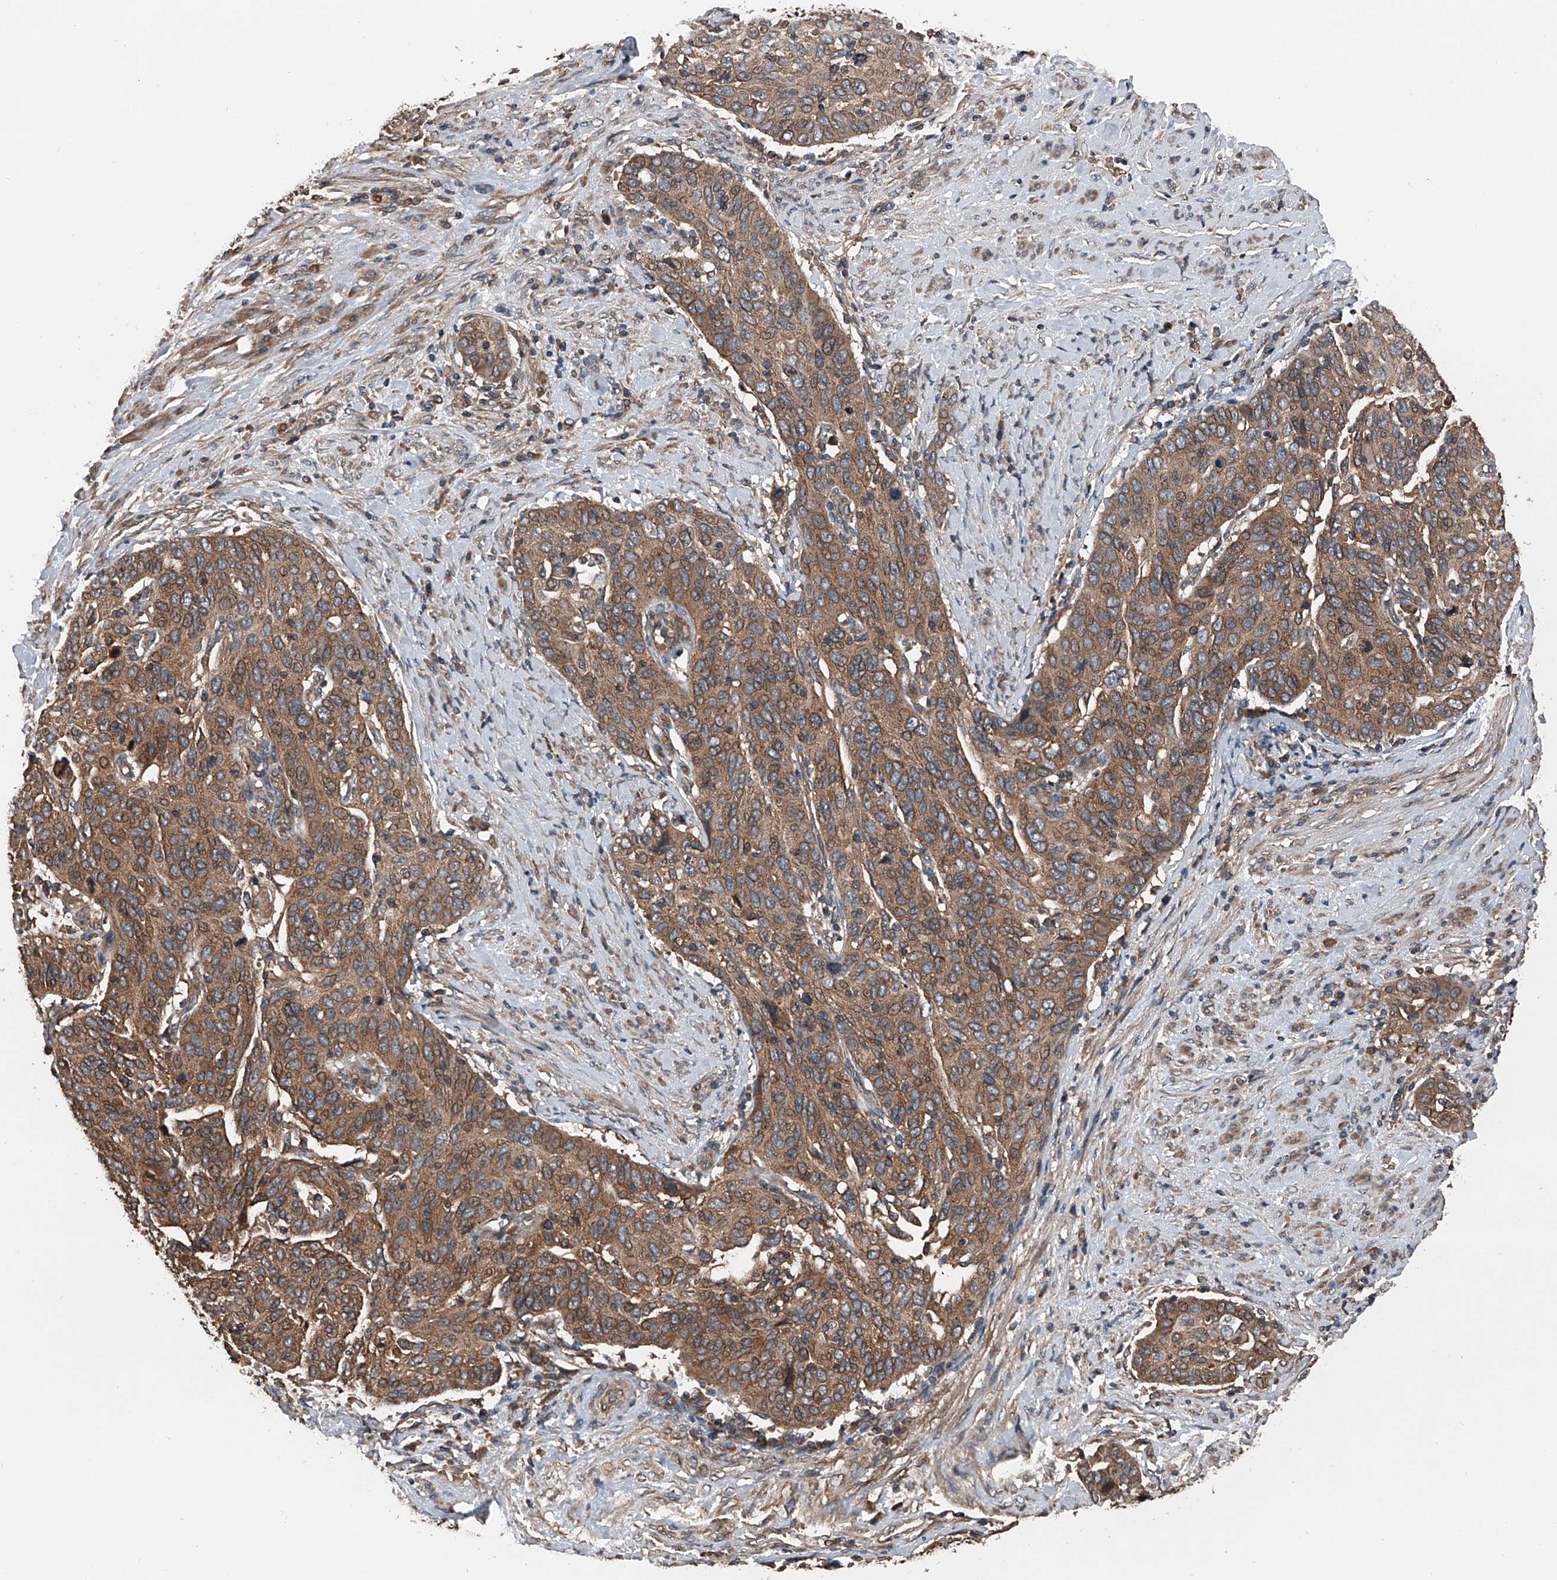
{"staining": {"intensity": "moderate", "quantity": ">75%", "location": "cytoplasmic/membranous"}, "tissue": "cervical cancer", "cell_type": "Tumor cells", "image_type": "cancer", "snomed": [{"axis": "morphology", "description": "Squamous cell carcinoma, NOS"}, {"axis": "topography", "description": "Cervix"}], "caption": "This is an image of immunohistochemistry staining of cervical cancer, which shows moderate positivity in the cytoplasmic/membranous of tumor cells.", "gene": "KCNJ2", "patient": {"sex": "female", "age": 60}}